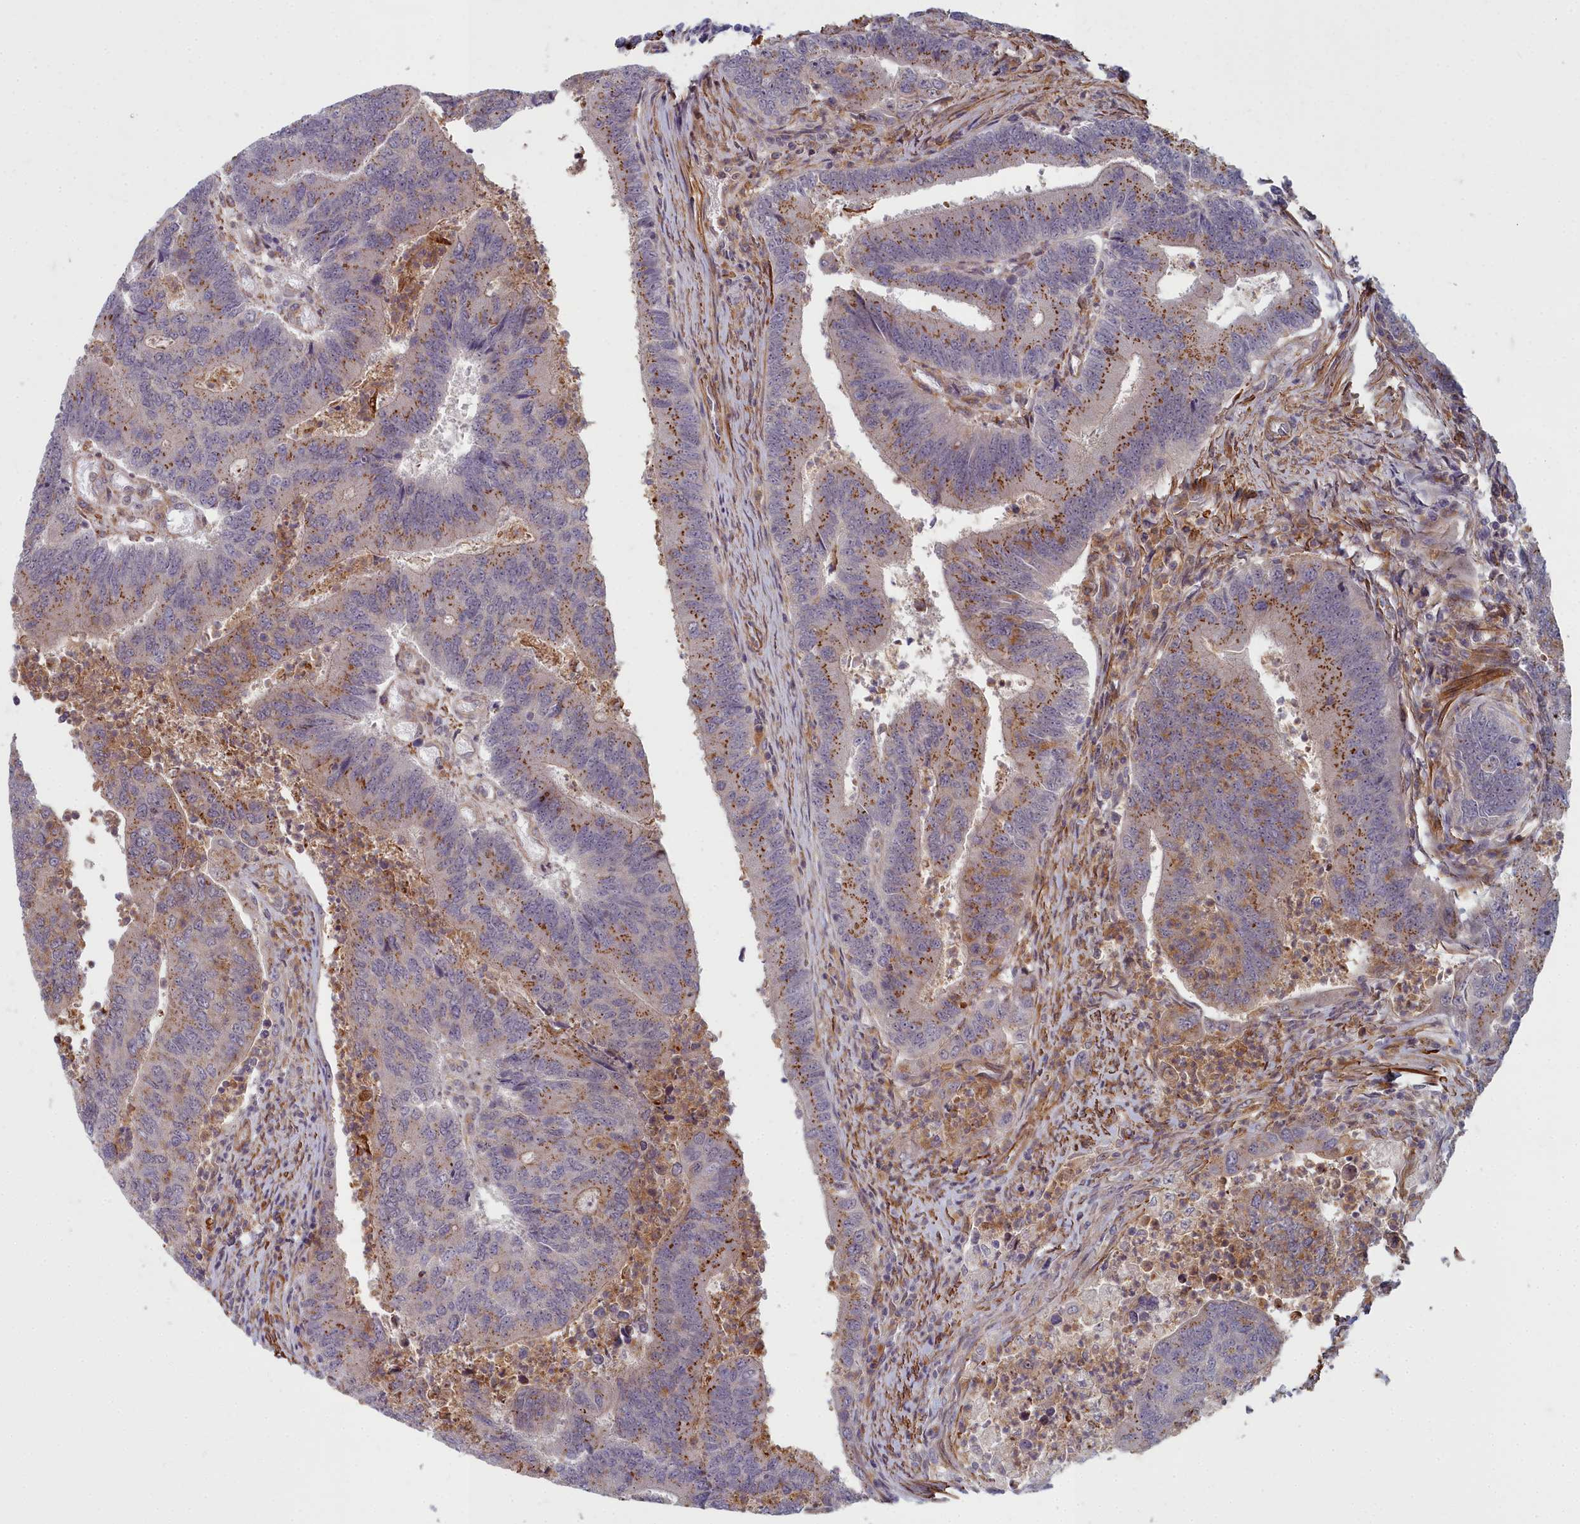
{"staining": {"intensity": "moderate", "quantity": ">75%", "location": "cytoplasmic/membranous"}, "tissue": "colorectal cancer", "cell_type": "Tumor cells", "image_type": "cancer", "snomed": [{"axis": "morphology", "description": "Adenocarcinoma, NOS"}, {"axis": "topography", "description": "Colon"}], "caption": "Human colorectal adenocarcinoma stained for a protein (brown) exhibits moderate cytoplasmic/membranous positive expression in about >75% of tumor cells.", "gene": "ZNF626", "patient": {"sex": "female", "age": 67}}